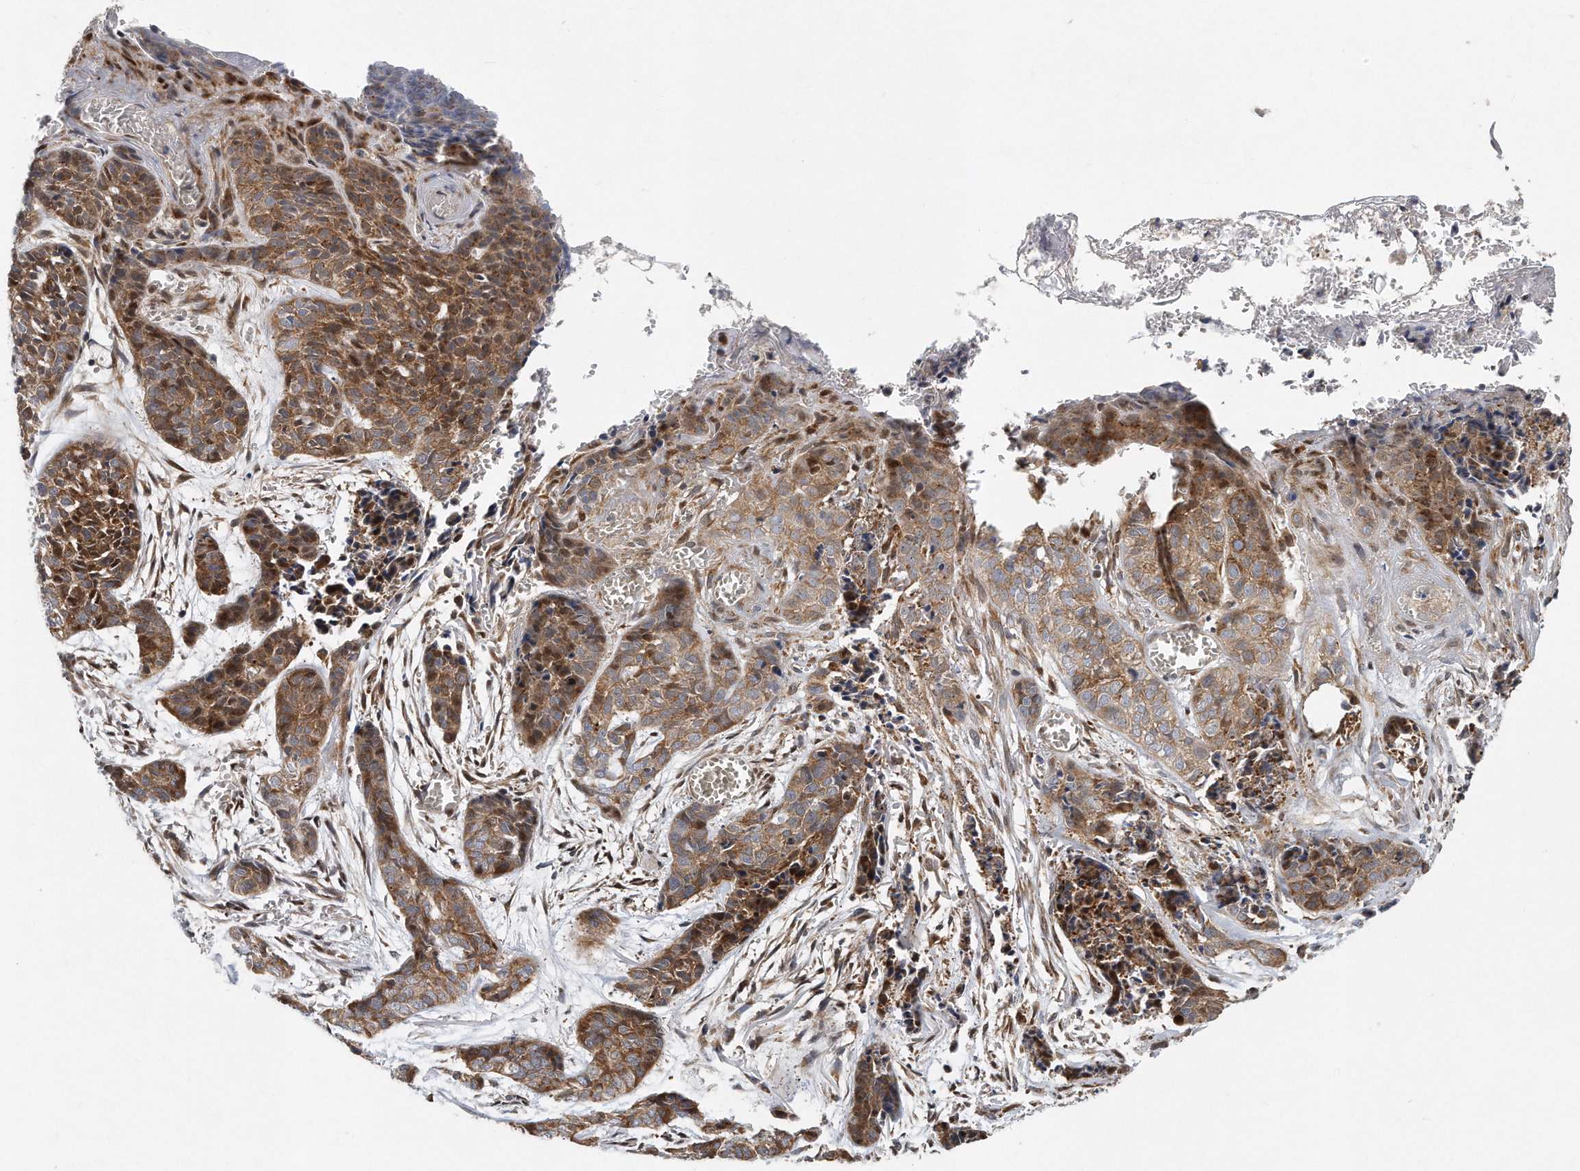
{"staining": {"intensity": "moderate", "quantity": ">75%", "location": "cytoplasmic/membranous"}, "tissue": "skin cancer", "cell_type": "Tumor cells", "image_type": "cancer", "snomed": [{"axis": "morphology", "description": "Basal cell carcinoma"}, {"axis": "topography", "description": "Skin"}], "caption": "Skin cancer stained for a protein (brown) exhibits moderate cytoplasmic/membranous positive staining in about >75% of tumor cells.", "gene": "PCDH8", "patient": {"sex": "female", "age": 64}}